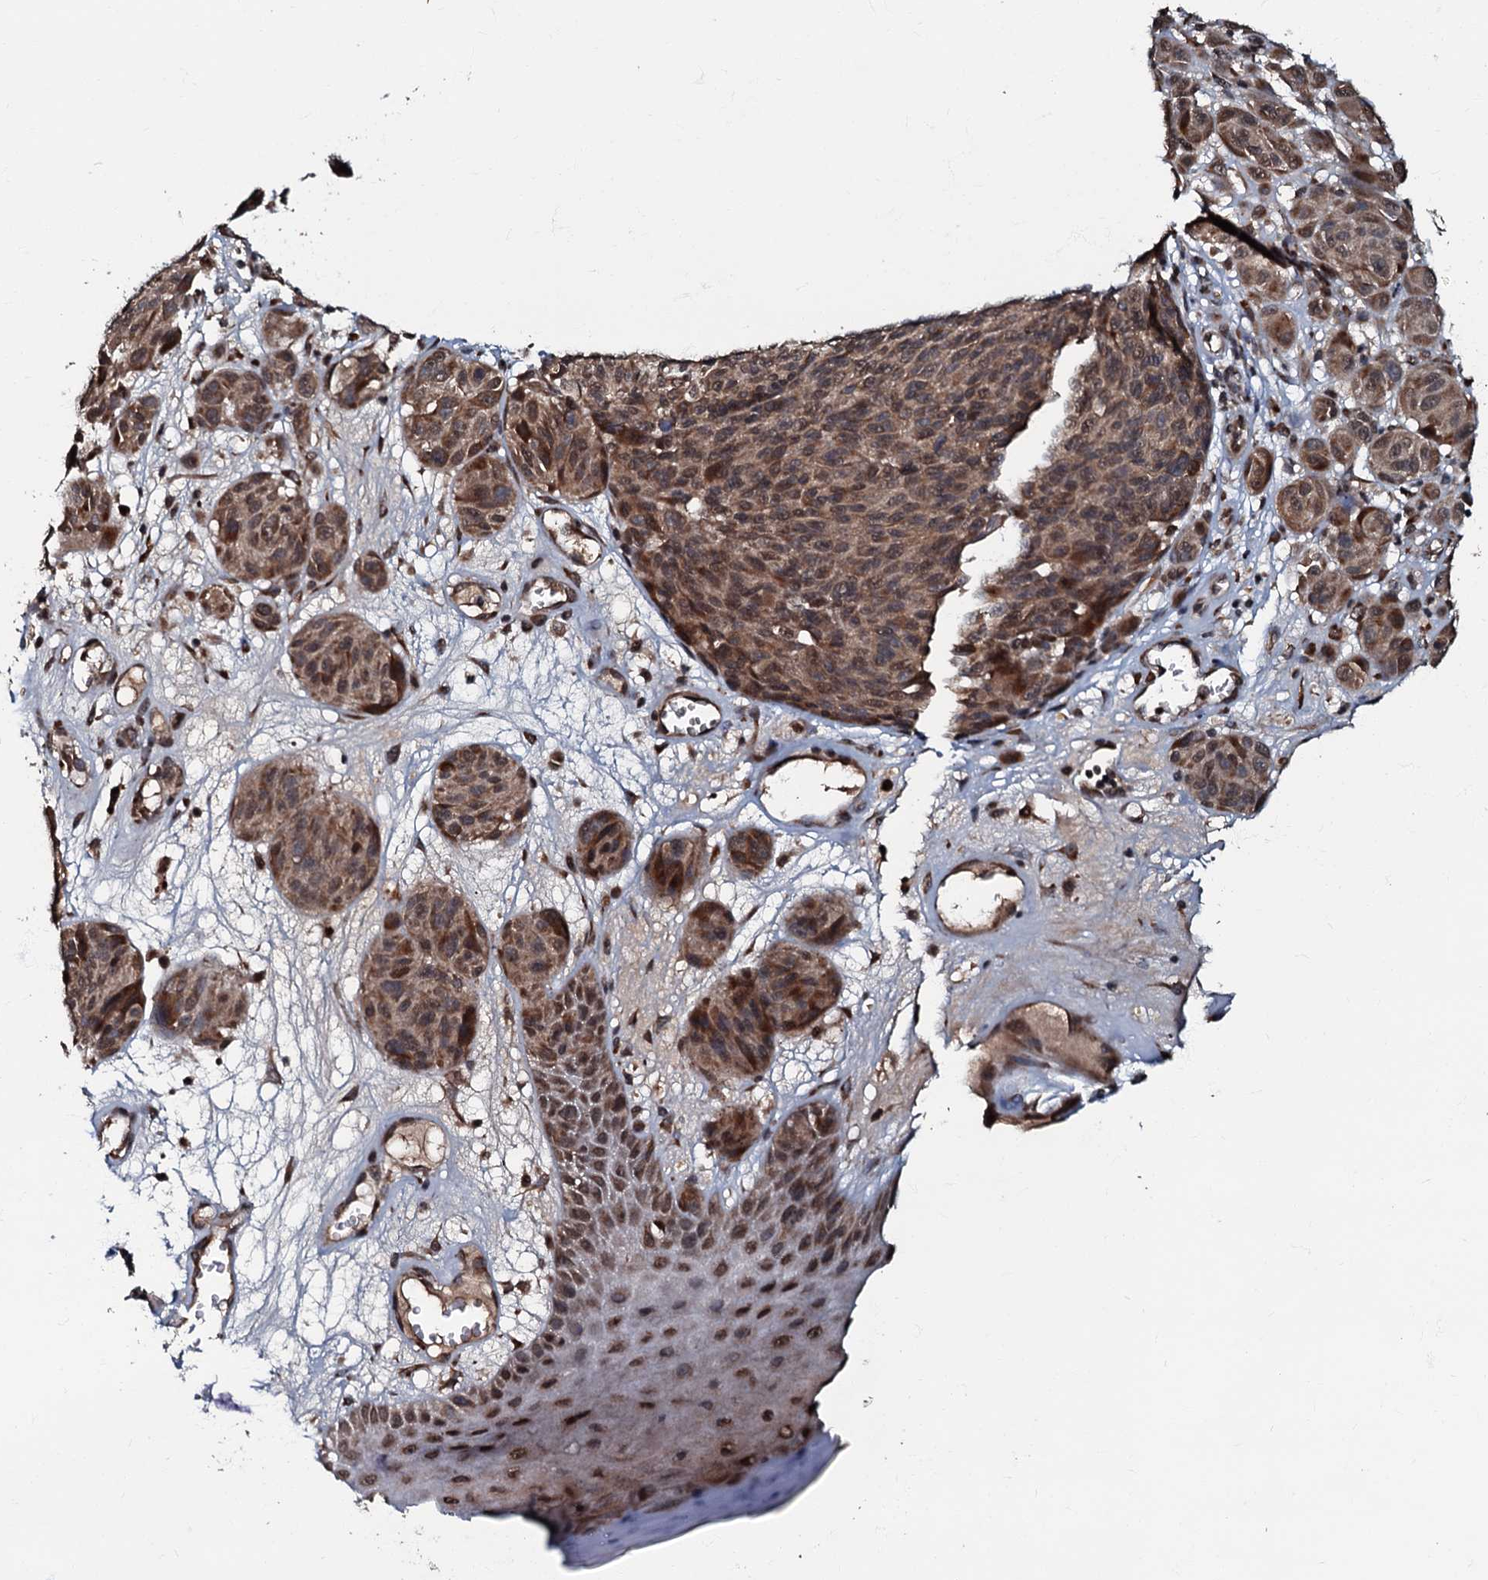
{"staining": {"intensity": "moderate", "quantity": ">75%", "location": "cytoplasmic/membranous,nuclear"}, "tissue": "melanoma", "cell_type": "Tumor cells", "image_type": "cancer", "snomed": [{"axis": "morphology", "description": "Malignant melanoma, NOS"}, {"axis": "topography", "description": "Skin"}], "caption": "Tumor cells reveal moderate cytoplasmic/membranous and nuclear staining in about >75% of cells in melanoma.", "gene": "C18orf32", "patient": {"sex": "male", "age": 83}}